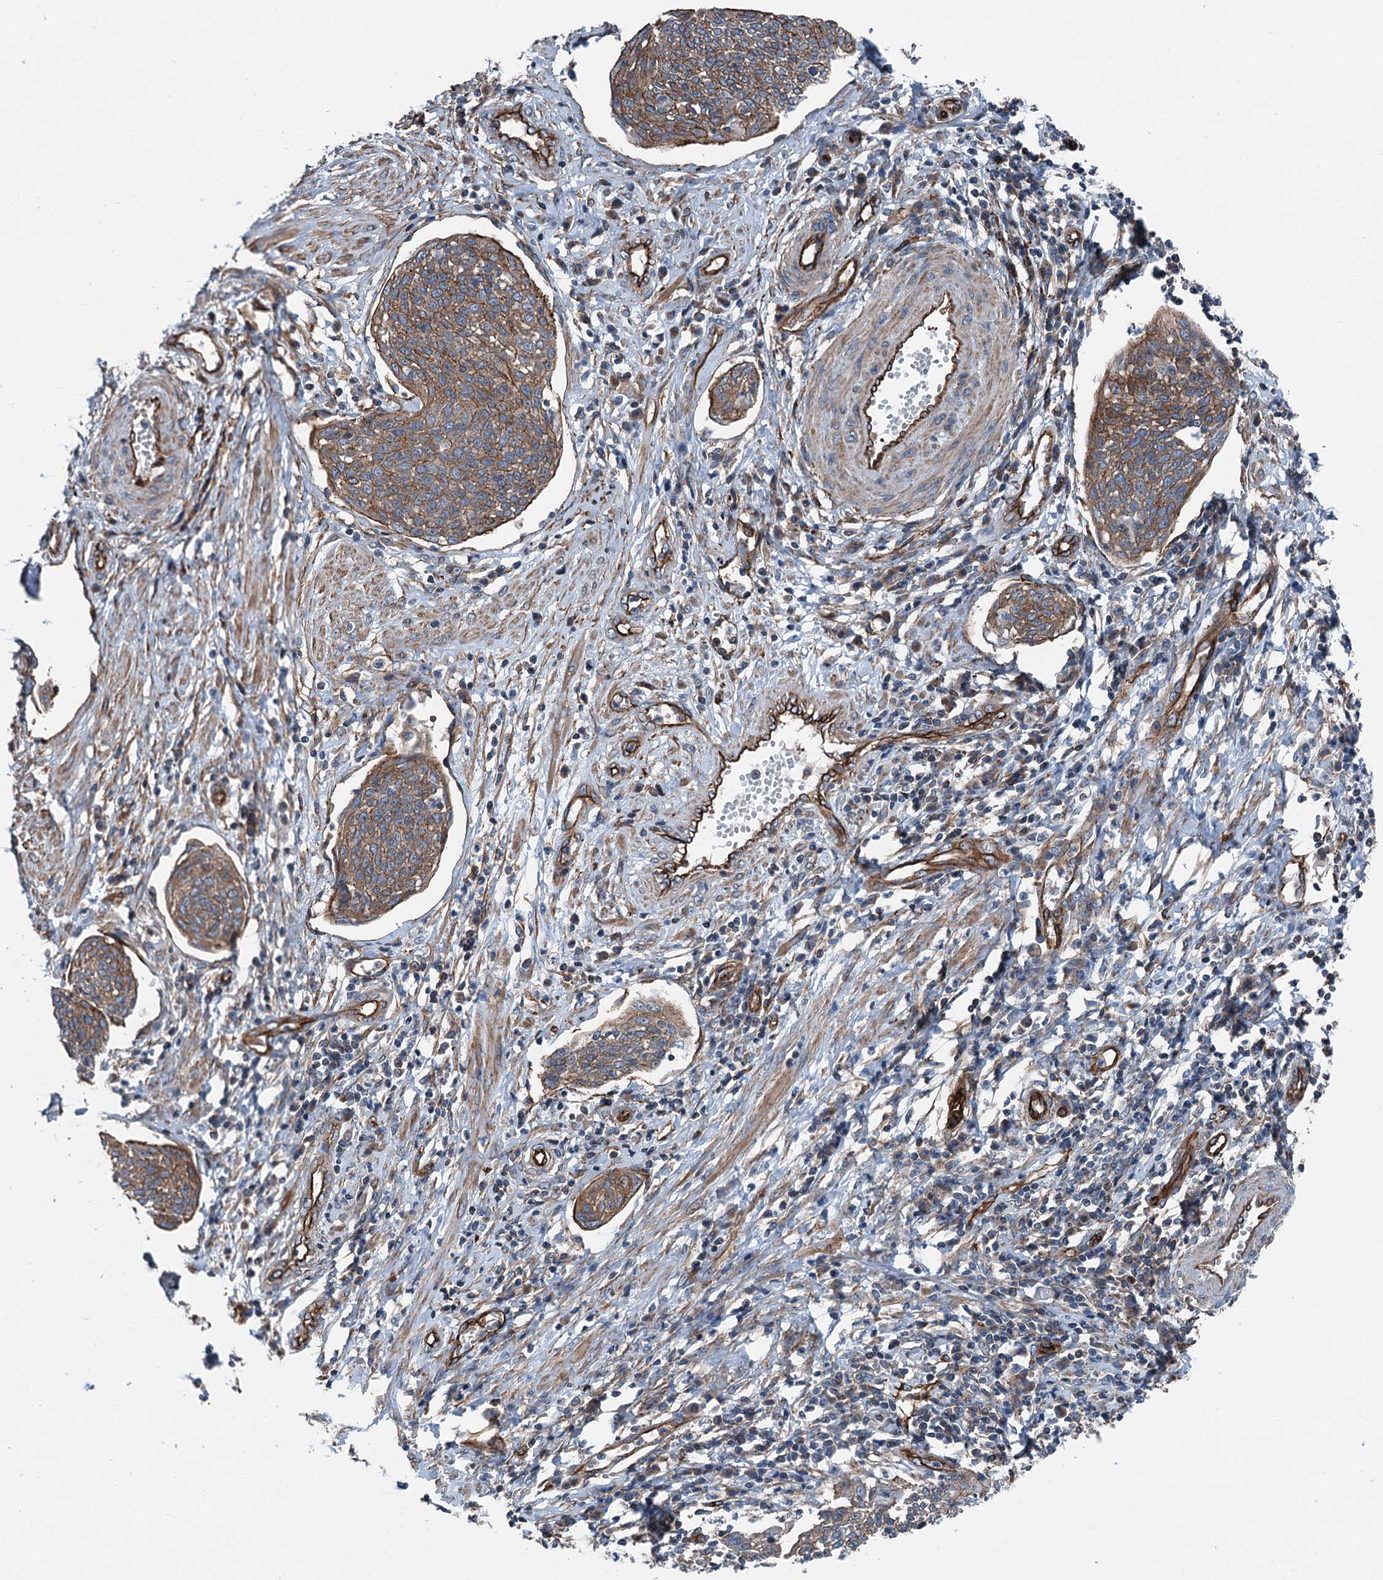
{"staining": {"intensity": "moderate", "quantity": ">75%", "location": "cytoplasmic/membranous"}, "tissue": "cervical cancer", "cell_type": "Tumor cells", "image_type": "cancer", "snomed": [{"axis": "morphology", "description": "Squamous cell carcinoma, NOS"}, {"axis": "topography", "description": "Cervix"}], "caption": "Tumor cells show medium levels of moderate cytoplasmic/membranous expression in about >75% of cells in human cervical cancer (squamous cell carcinoma). Using DAB (brown) and hematoxylin (blue) stains, captured at high magnification using brightfield microscopy.", "gene": "NMRAL1", "patient": {"sex": "female", "age": 34}}